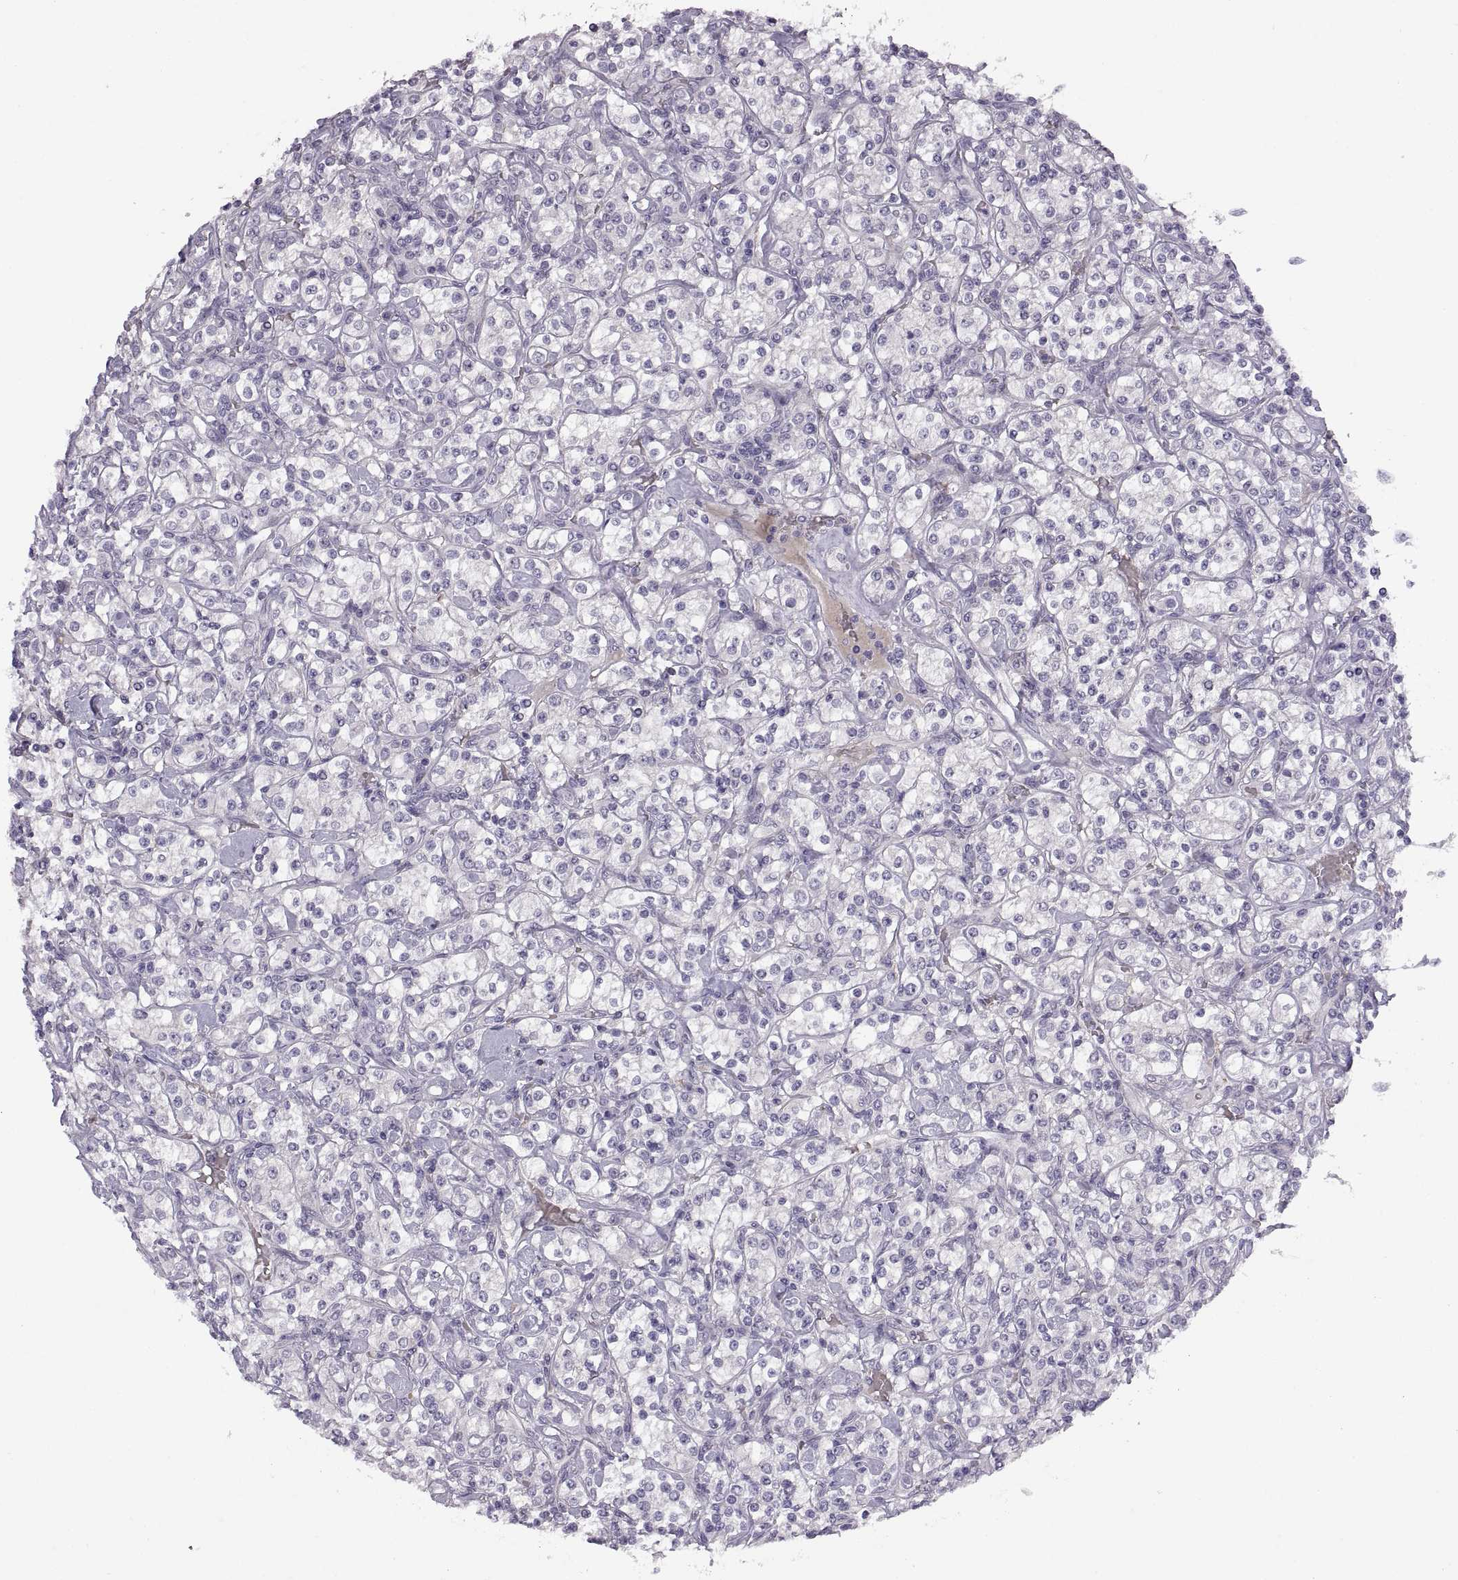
{"staining": {"intensity": "negative", "quantity": "none", "location": "none"}, "tissue": "renal cancer", "cell_type": "Tumor cells", "image_type": "cancer", "snomed": [{"axis": "morphology", "description": "Adenocarcinoma, NOS"}, {"axis": "topography", "description": "Kidney"}], "caption": "This photomicrograph is of renal cancer (adenocarcinoma) stained with IHC to label a protein in brown with the nuclei are counter-stained blue. There is no positivity in tumor cells. (DAB immunohistochemistry with hematoxylin counter stain).", "gene": "MEIOC", "patient": {"sex": "male", "age": 77}}